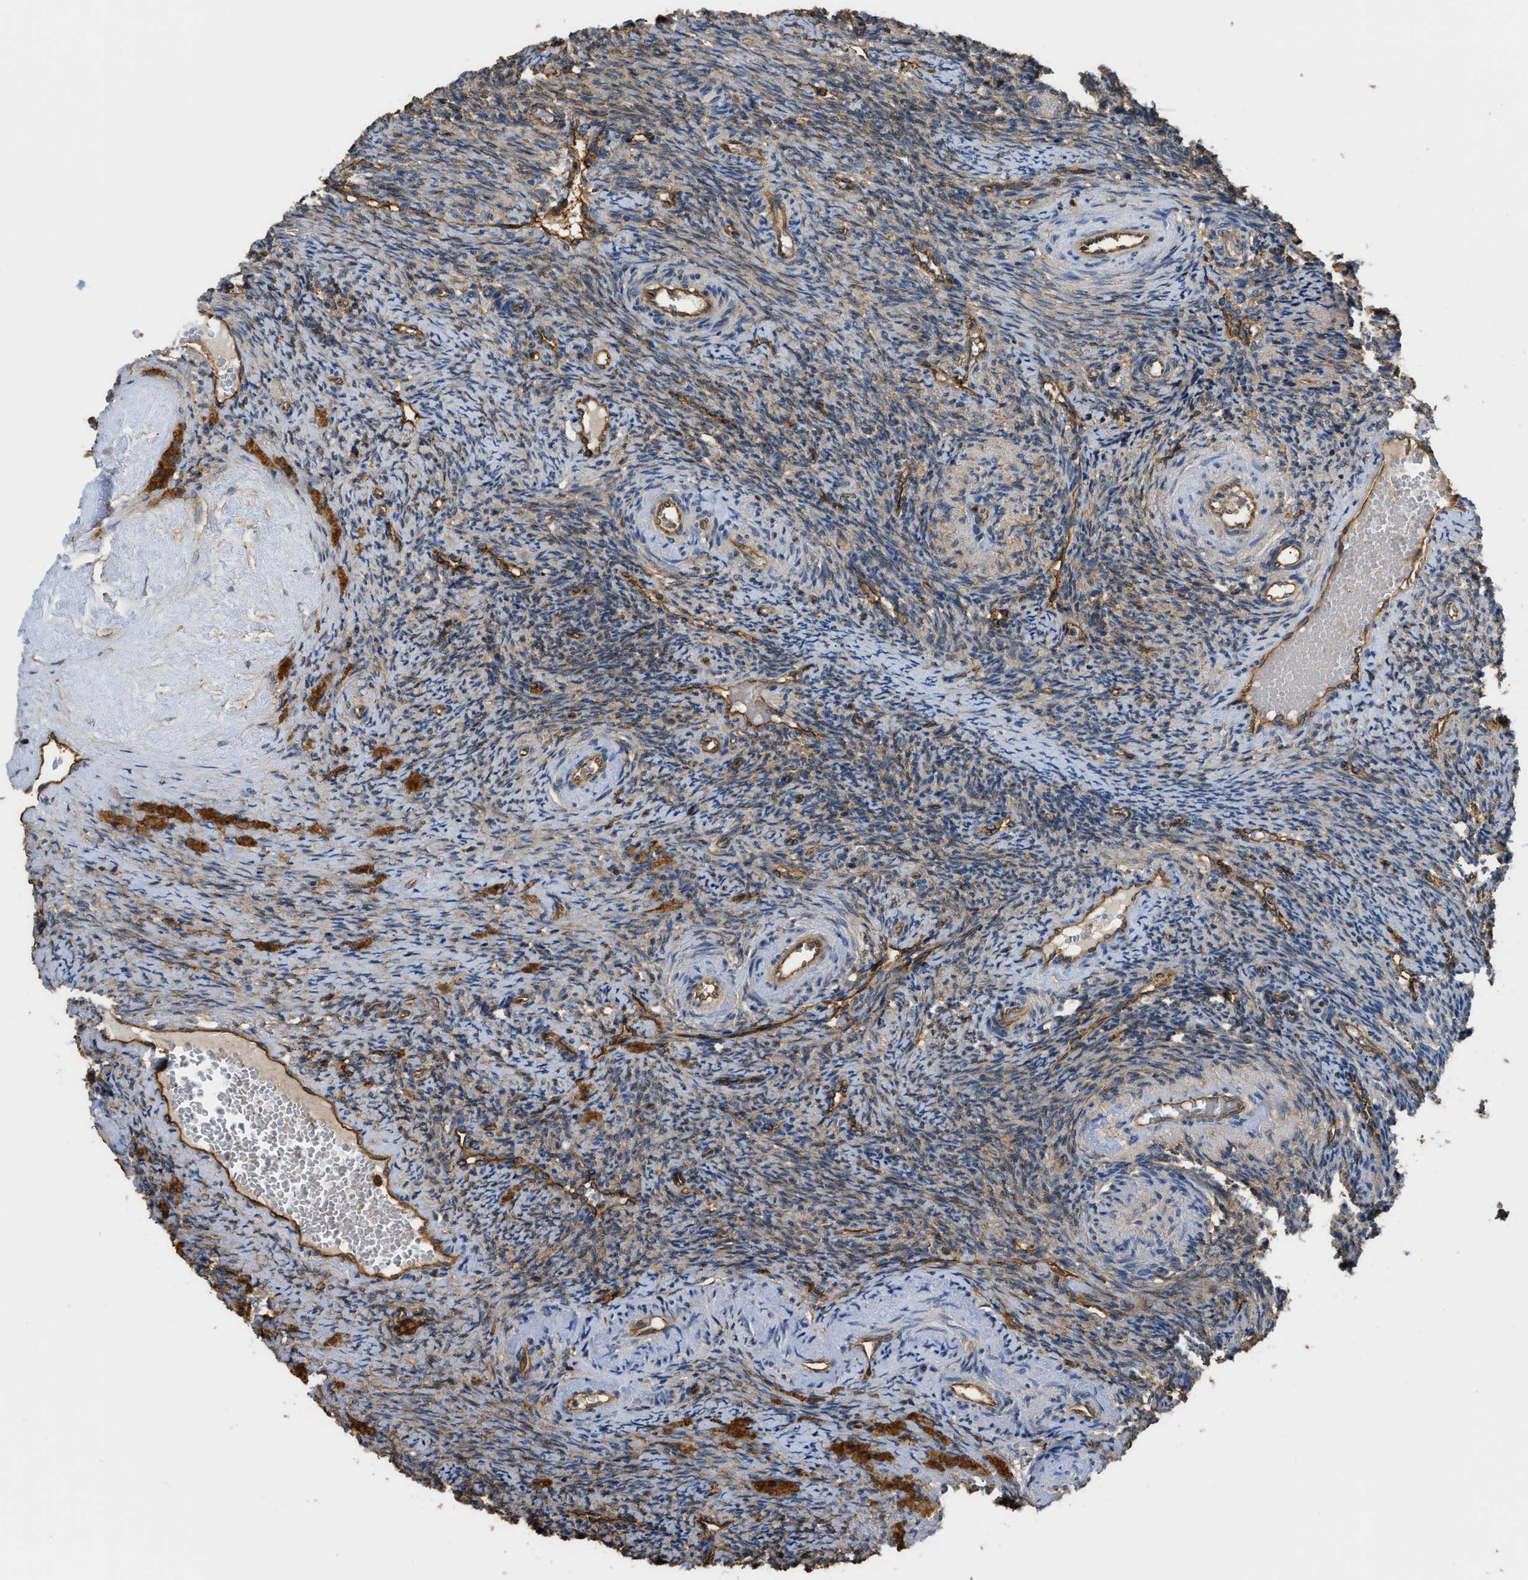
{"staining": {"intensity": "strong", "quantity": ">75%", "location": "cytoplasmic/membranous"}, "tissue": "ovary", "cell_type": "Follicle cells", "image_type": "normal", "snomed": [{"axis": "morphology", "description": "Normal tissue, NOS"}, {"axis": "topography", "description": "Ovary"}], "caption": "IHC (DAB) staining of benign human ovary shows strong cytoplasmic/membranous protein staining in about >75% of follicle cells.", "gene": "DDHD2", "patient": {"sex": "female", "age": 41}}